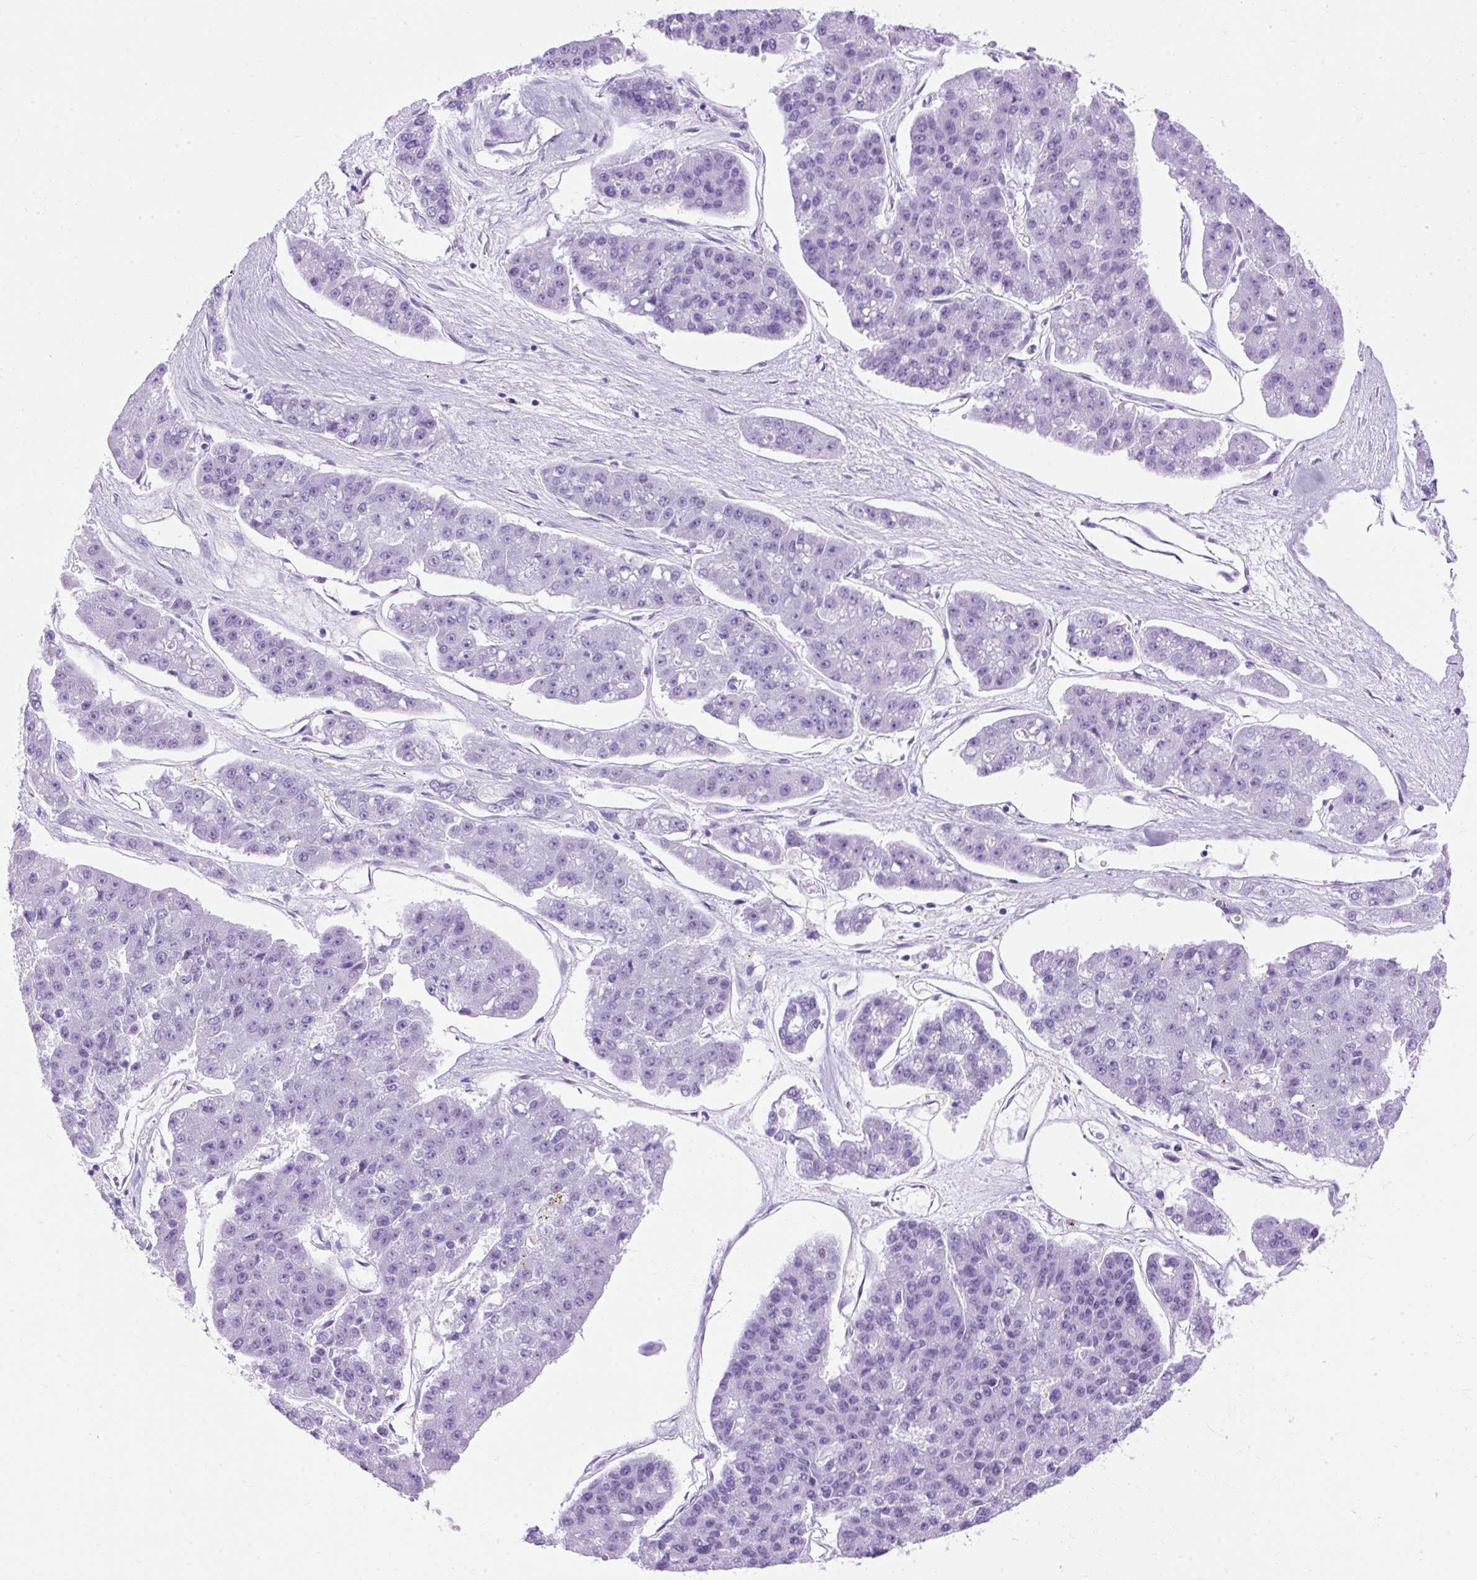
{"staining": {"intensity": "negative", "quantity": "none", "location": "none"}, "tissue": "pancreatic cancer", "cell_type": "Tumor cells", "image_type": "cancer", "snomed": [{"axis": "morphology", "description": "Adenocarcinoma, NOS"}, {"axis": "topography", "description": "Pancreas"}], "caption": "High power microscopy histopathology image of an immunohistochemistry (IHC) photomicrograph of pancreatic cancer (adenocarcinoma), revealing no significant positivity in tumor cells.", "gene": "PVALB", "patient": {"sex": "male", "age": 50}}